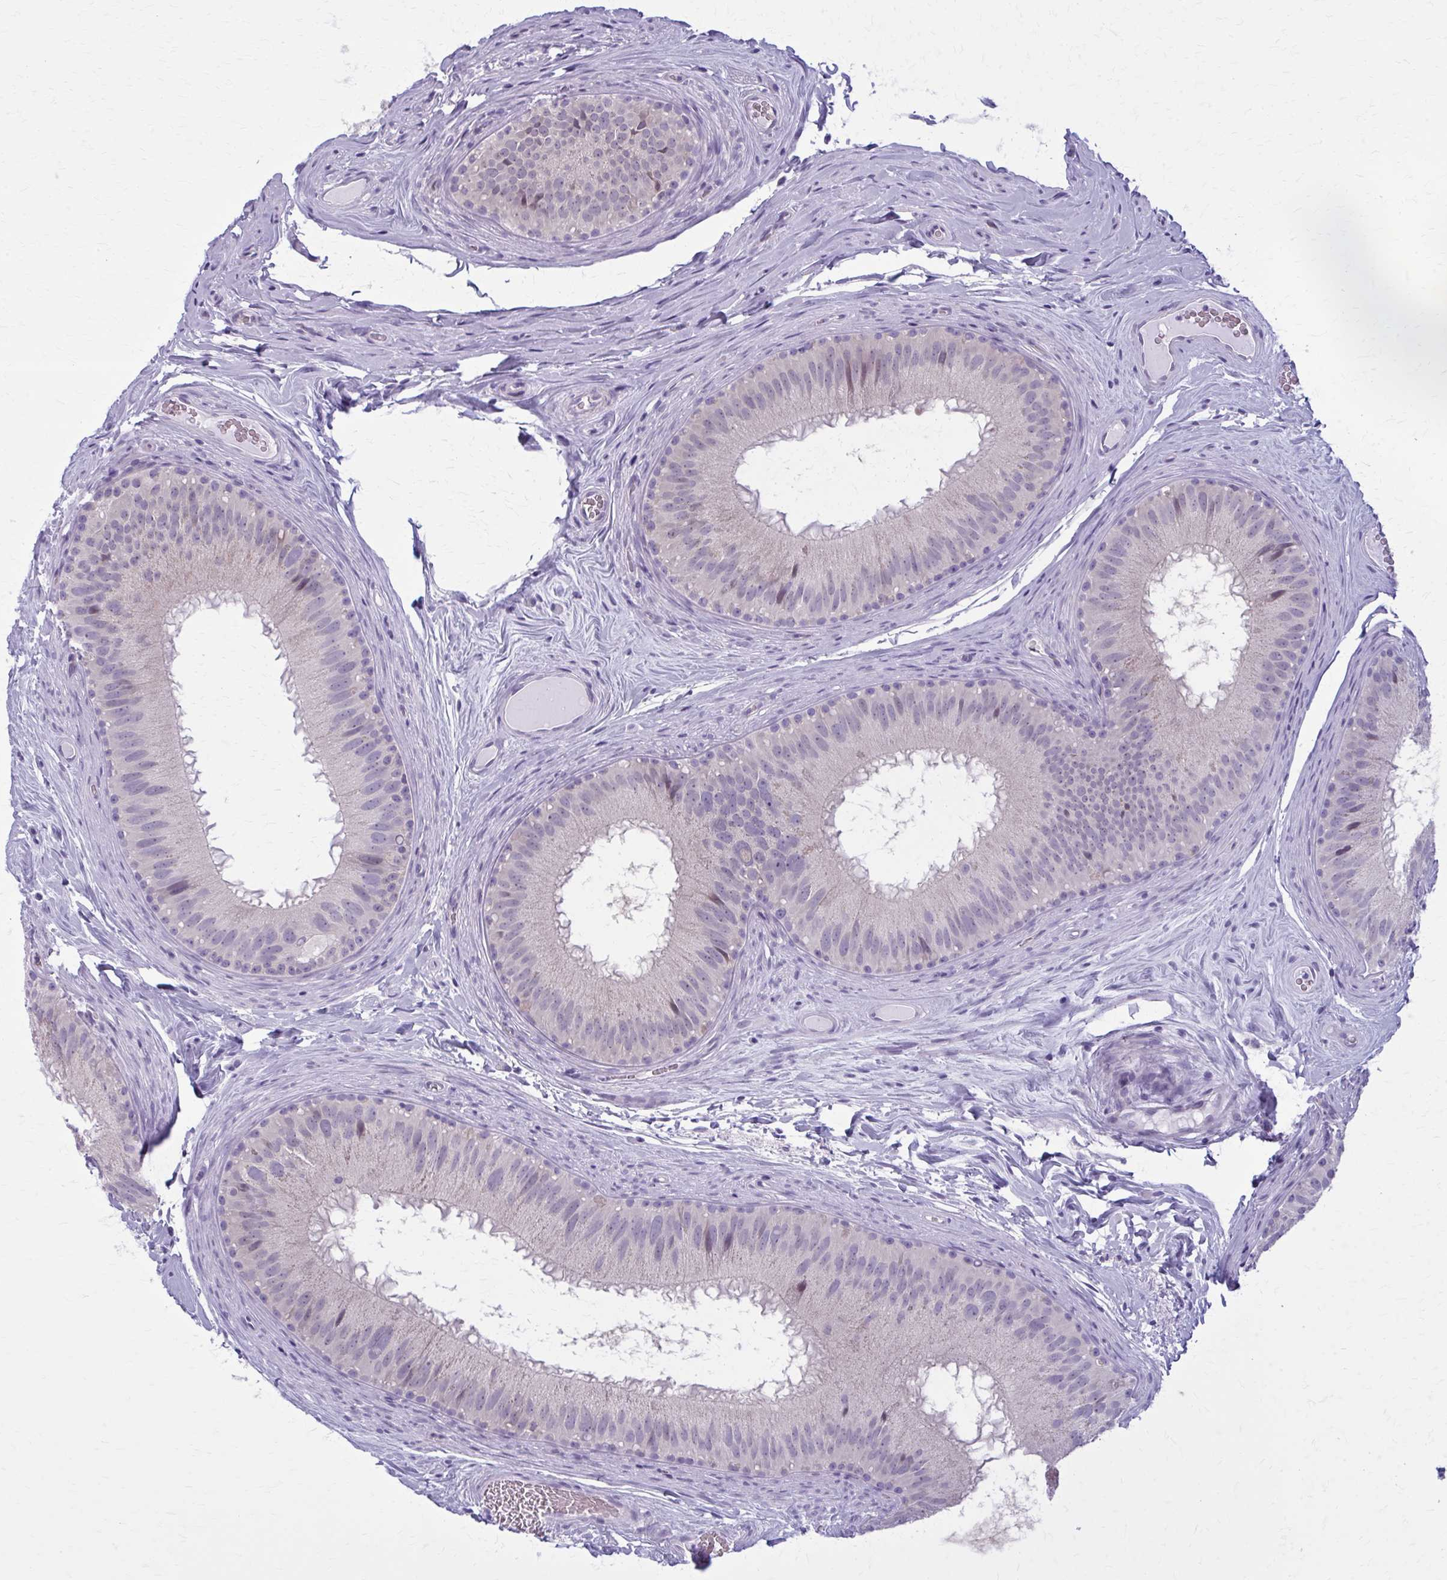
{"staining": {"intensity": "negative", "quantity": "none", "location": "none"}, "tissue": "epididymis", "cell_type": "Glandular cells", "image_type": "normal", "snomed": [{"axis": "morphology", "description": "Normal tissue, NOS"}, {"axis": "topography", "description": "Epididymis"}], "caption": "Immunohistochemical staining of benign human epididymis exhibits no significant staining in glandular cells. The staining was performed using DAB to visualize the protein expression in brown, while the nuclei were stained in blue with hematoxylin (Magnification: 20x).", "gene": "CD38", "patient": {"sex": "male", "age": 44}}